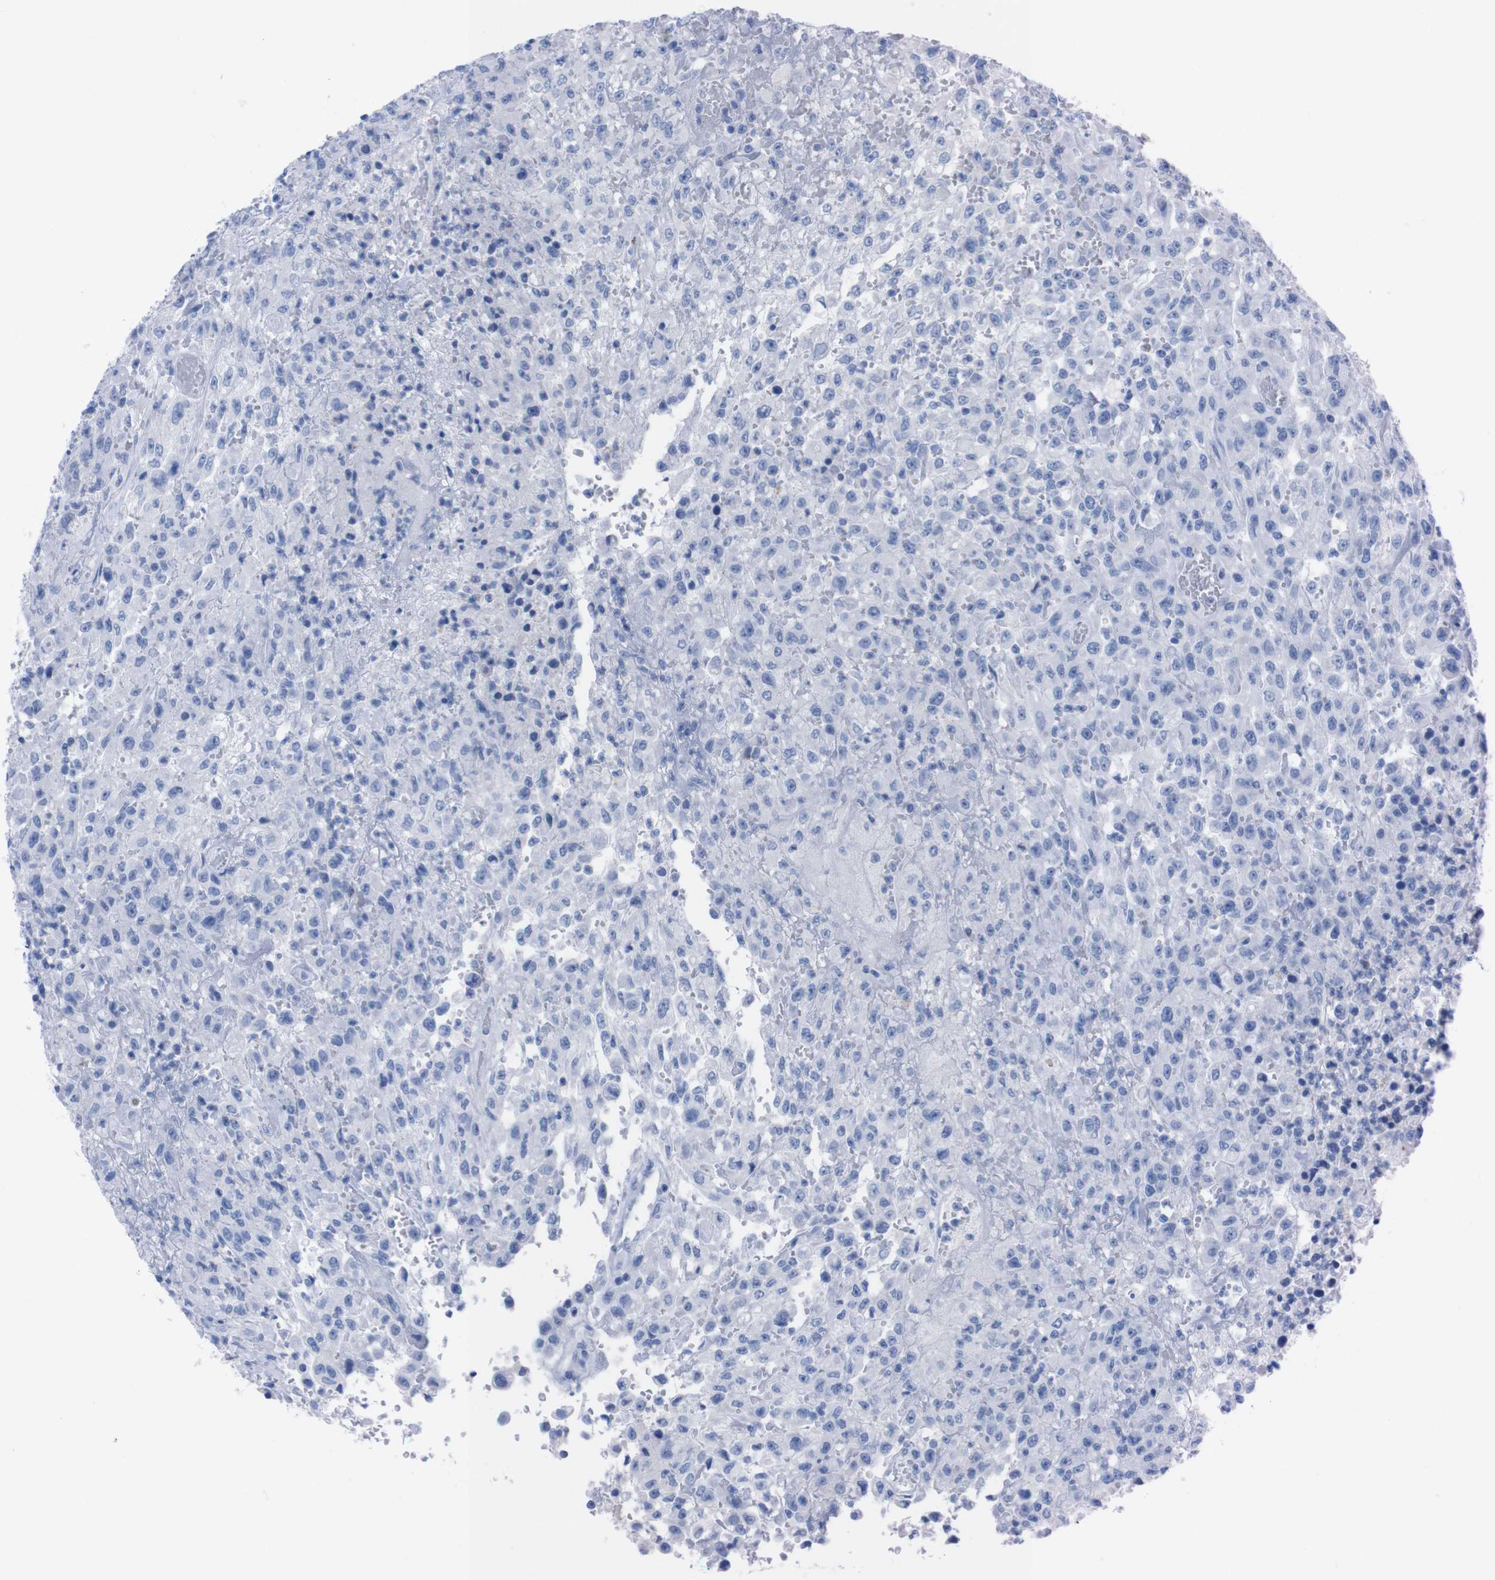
{"staining": {"intensity": "negative", "quantity": "none", "location": "none"}, "tissue": "urothelial cancer", "cell_type": "Tumor cells", "image_type": "cancer", "snomed": [{"axis": "morphology", "description": "Urothelial carcinoma, High grade"}, {"axis": "topography", "description": "Urinary bladder"}], "caption": "An image of urothelial cancer stained for a protein reveals no brown staining in tumor cells.", "gene": "TMEM243", "patient": {"sex": "male", "age": 46}}